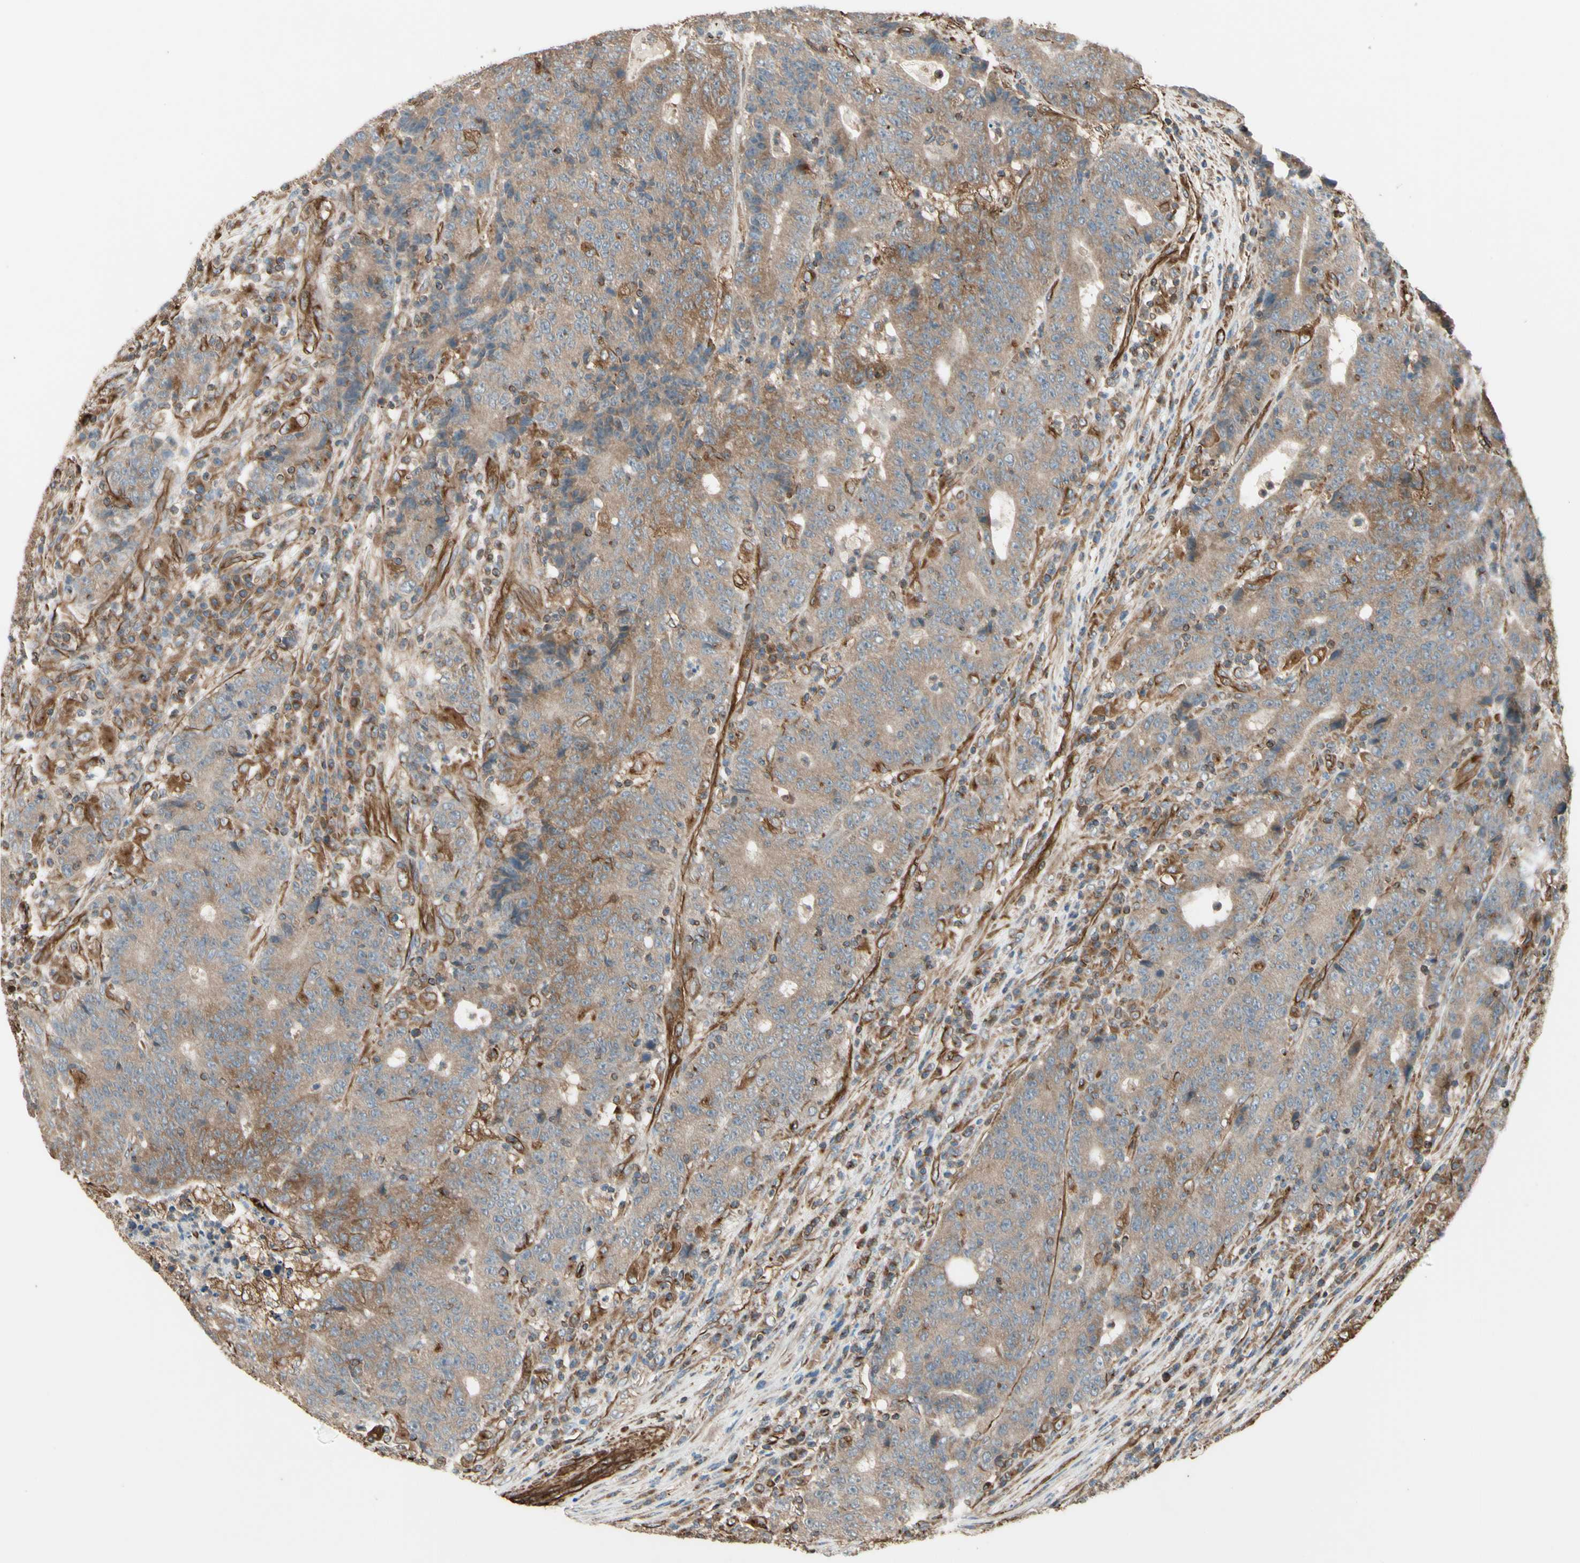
{"staining": {"intensity": "weak", "quantity": "25%-75%", "location": "cytoplasmic/membranous"}, "tissue": "colorectal cancer", "cell_type": "Tumor cells", "image_type": "cancer", "snomed": [{"axis": "morphology", "description": "Normal tissue, NOS"}, {"axis": "morphology", "description": "Adenocarcinoma, NOS"}, {"axis": "topography", "description": "Colon"}], "caption": "DAB immunohistochemical staining of human colorectal cancer demonstrates weak cytoplasmic/membranous protein staining in about 25%-75% of tumor cells.", "gene": "TRAF2", "patient": {"sex": "female", "age": 75}}